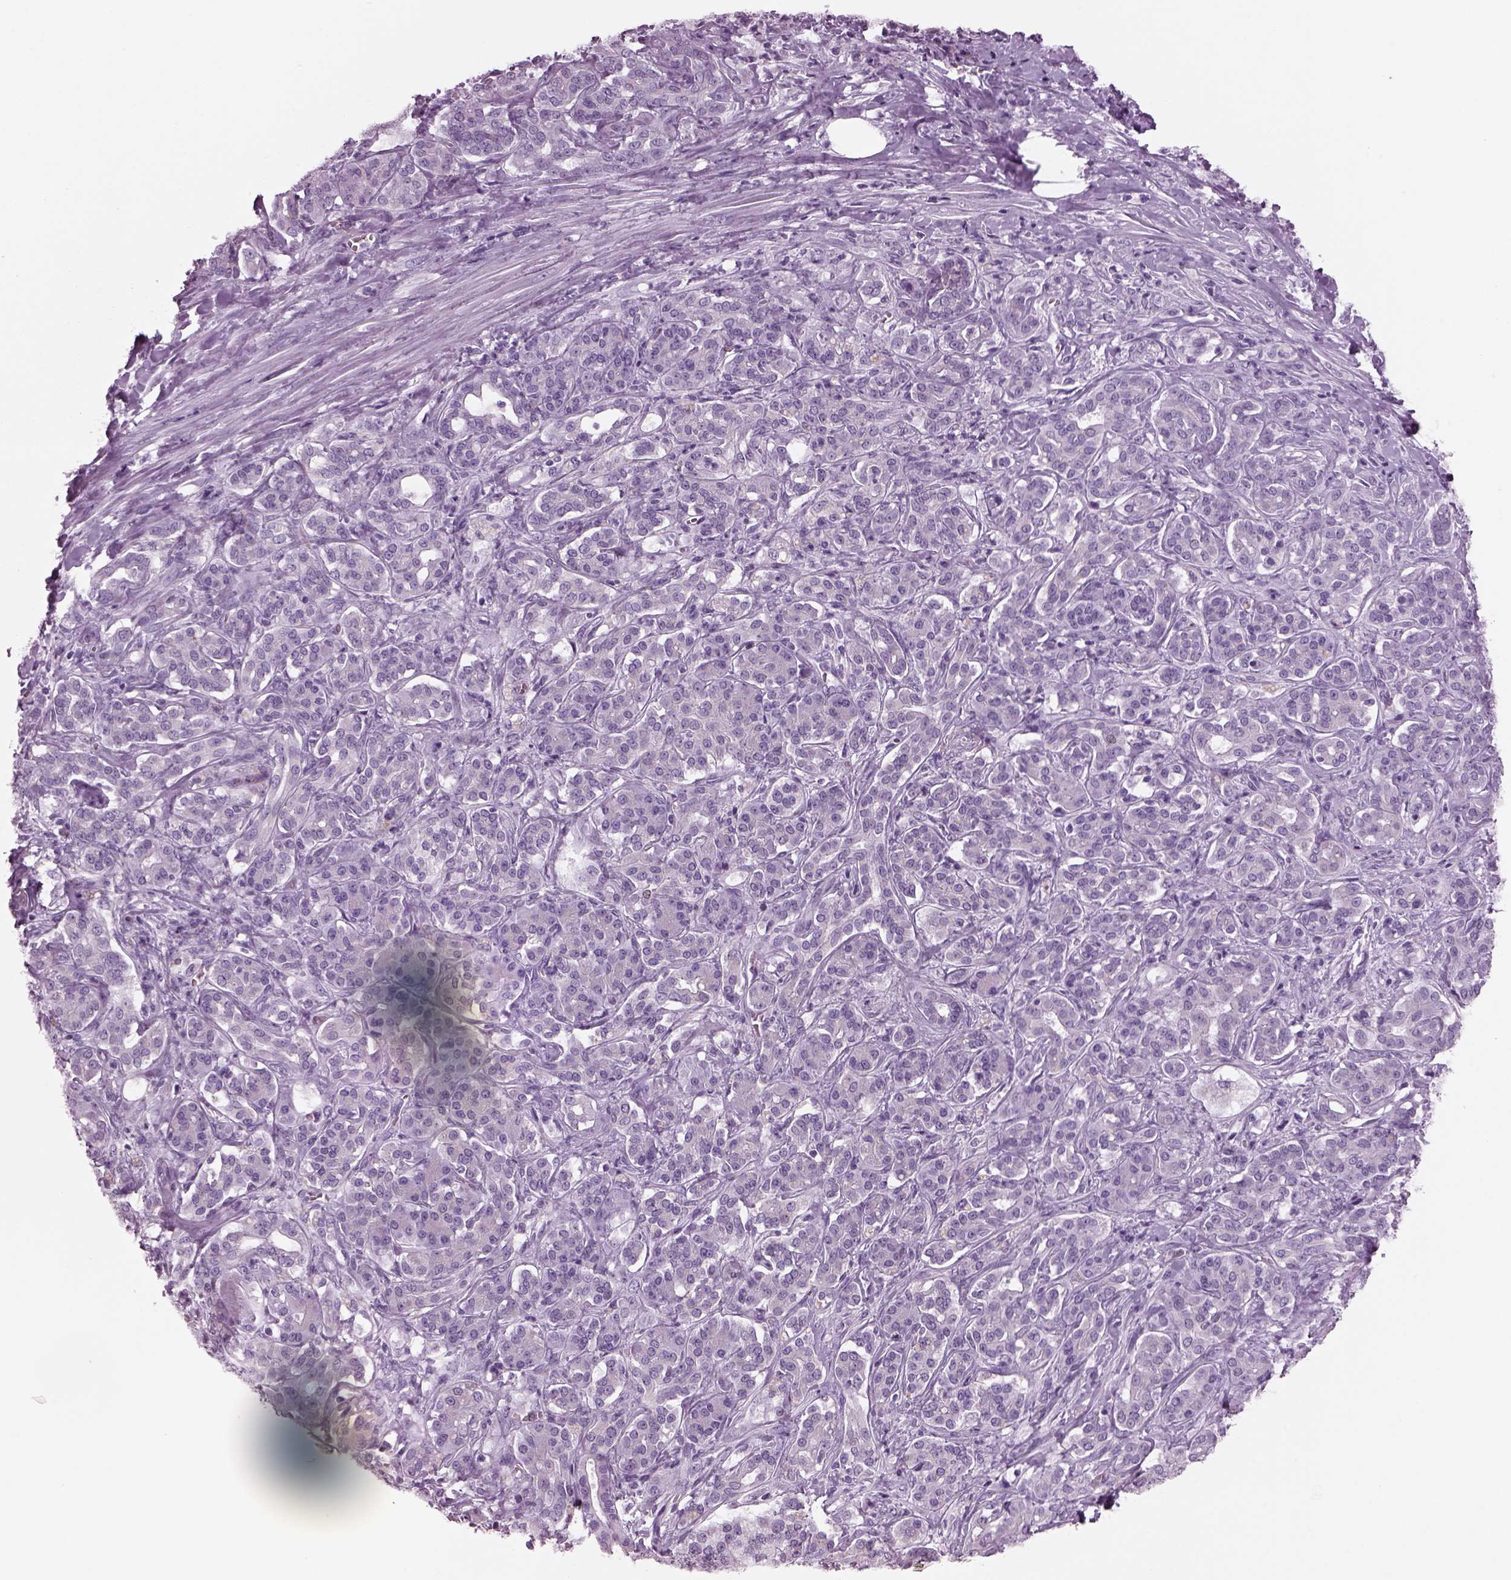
{"staining": {"intensity": "negative", "quantity": "none", "location": "none"}, "tissue": "pancreatic cancer", "cell_type": "Tumor cells", "image_type": "cancer", "snomed": [{"axis": "morphology", "description": "Normal tissue, NOS"}, {"axis": "morphology", "description": "Inflammation, NOS"}, {"axis": "morphology", "description": "Adenocarcinoma, NOS"}, {"axis": "topography", "description": "Pancreas"}], "caption": "Pancreatic adenocarcinoma stained for a protein using immunohistochemistry (IHC) displays no staining tumor cells.", "gene": "PRR9", "patient": {"sex": "male", "age": 57}}